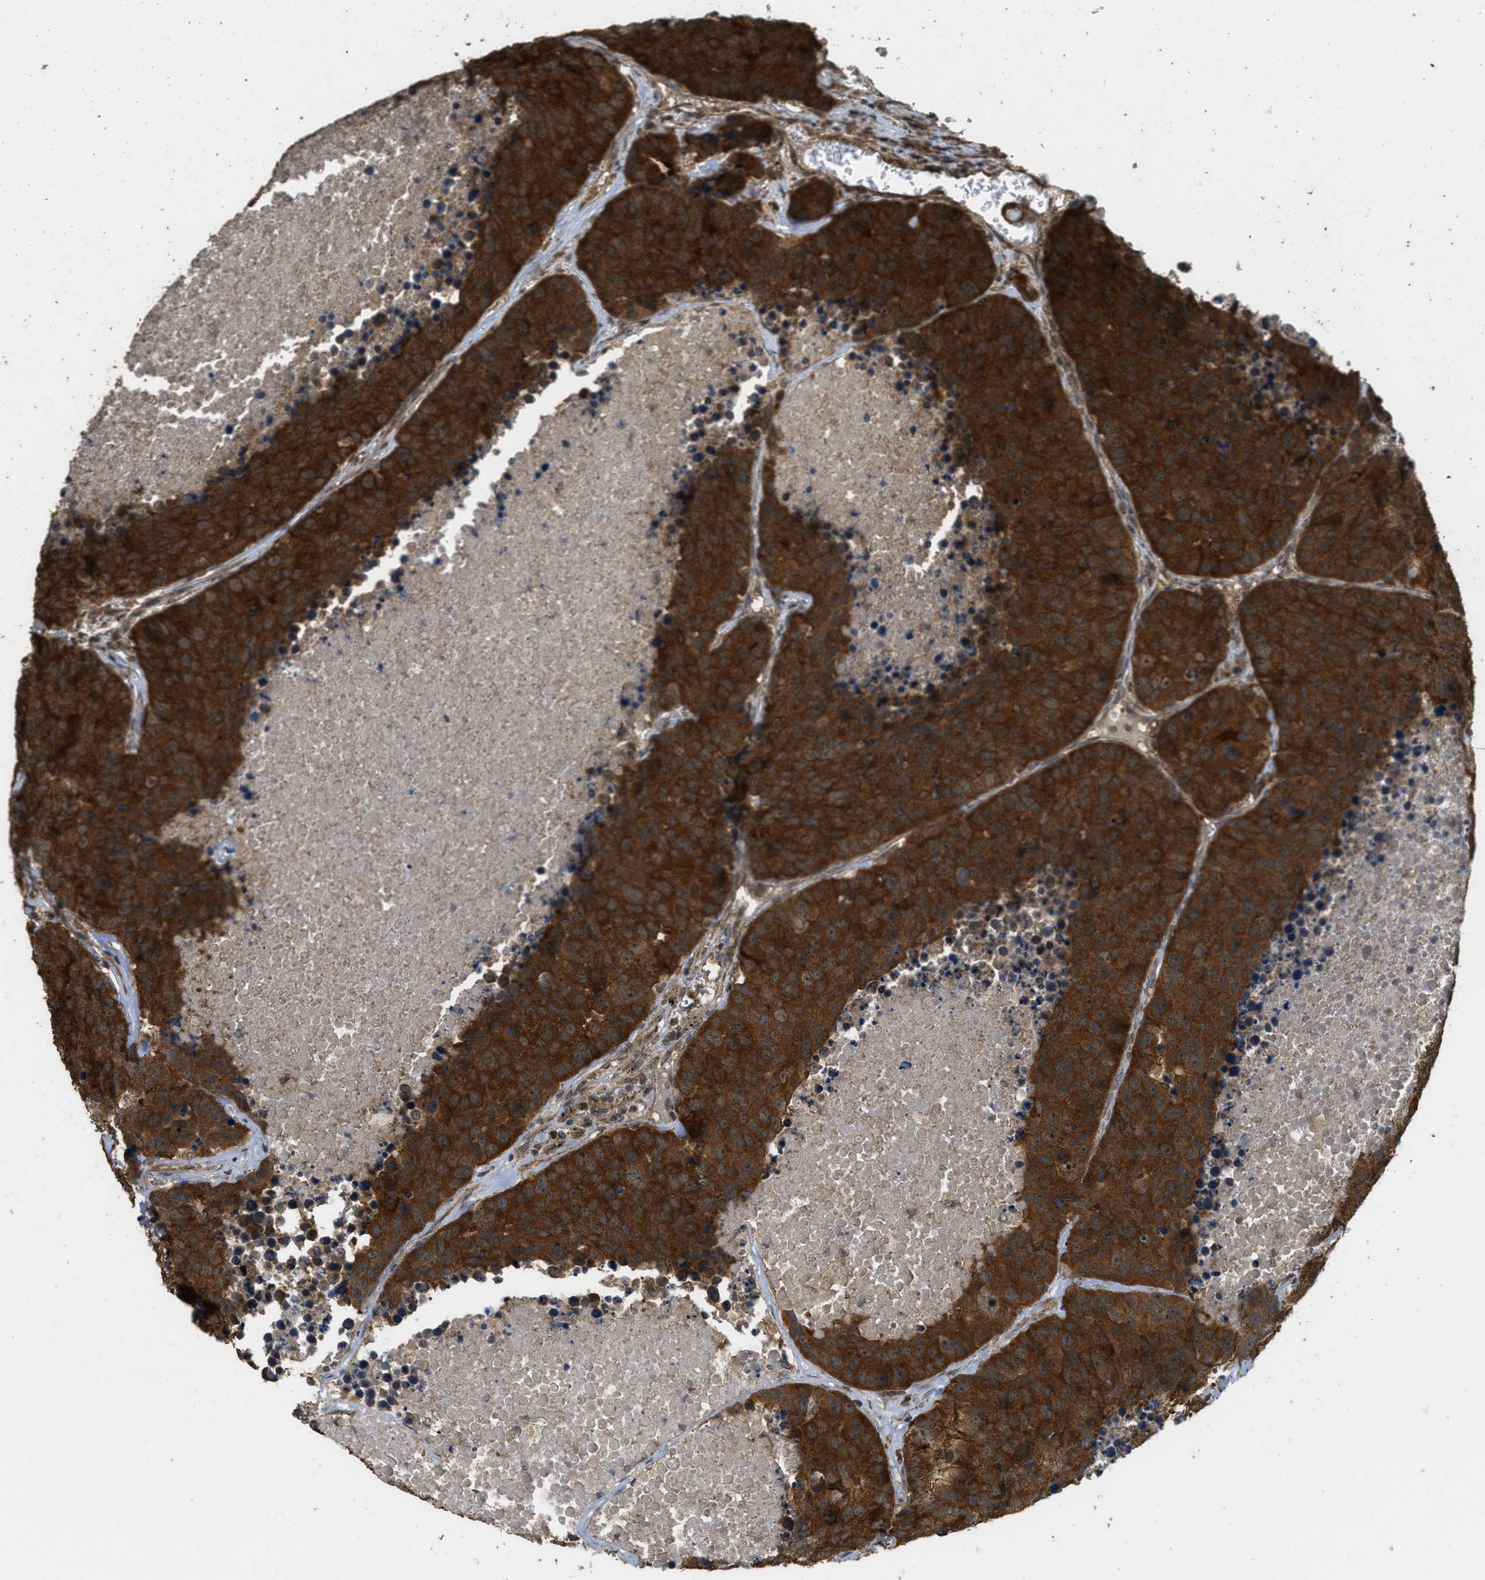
{"staining": {"intensity": "strong", "quantity": ">75%", "location": "cytoplasmic/membranous"}, "tissue": "carcinoid", "cell_type": "Tumor cells", "image_type": "cancer", "snomed": [{"axis": "morphology", "description": "Carcinoid, malignant, NOS"}, {"axis": "topography", "description": "Lung"}], "caption": "An IHC micrograph of neoplastic tissue is shown. Protein staining in brown highlights strong cytoplasmic/membranous positivity in malignant carcinoid within tumor cells.", "gene": "CTPS1", "patient": {"sex": "male", "age": 60}}